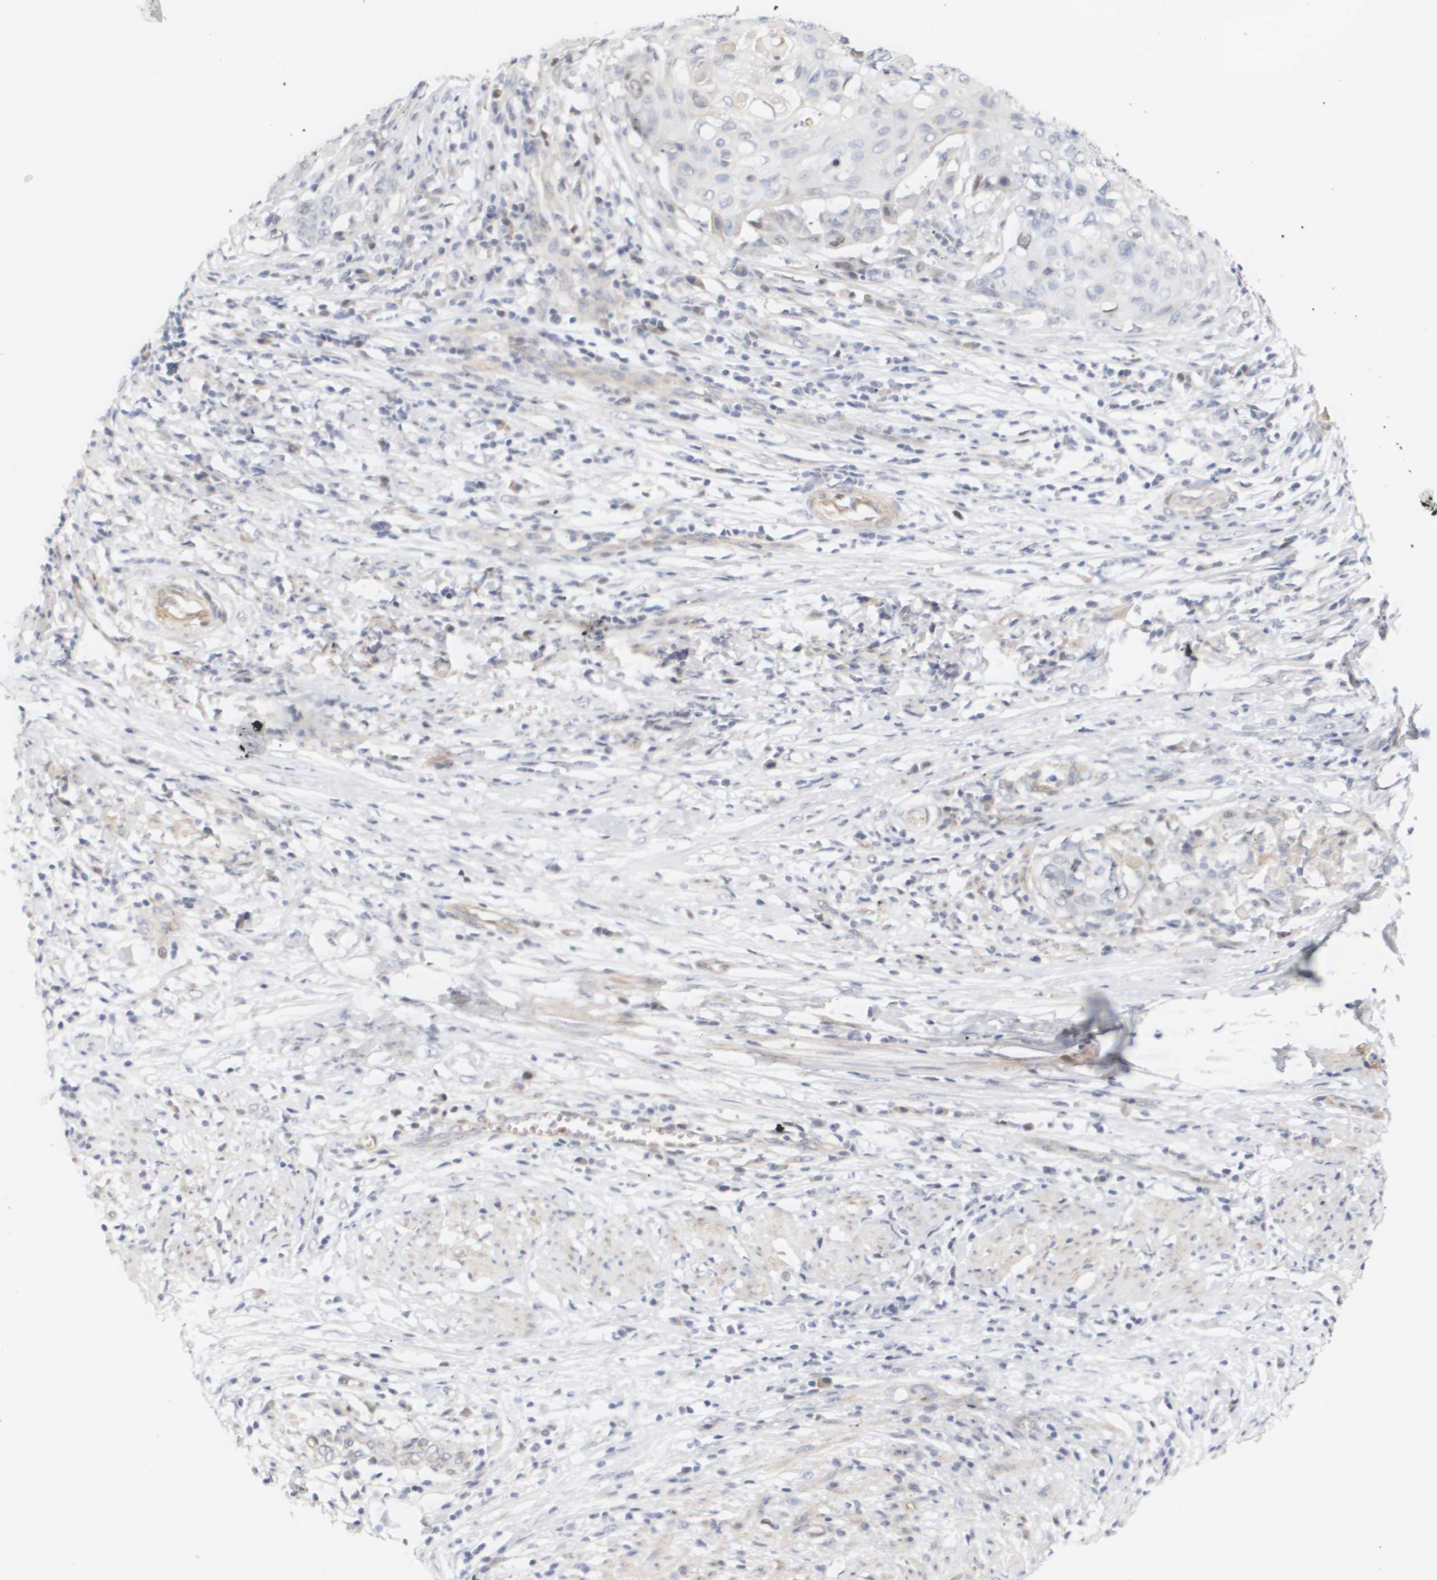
{"staining": {"intensity": "negative", "quantity": "none", "location": "none"}, "tissue": "cervical cancer", "cell_type": "Tumor cells", "image_type": "cancer", "snomed": [{"axis": "morphology", "description": "Squamous cell carcinoma, NOS"}, {"axis": "topography", "description": "Cervix"}], "caption": "Cervical squamous cell carcinoma was stained to show a protein in brown. There is no significant positivity in tumor cells.", "gene": "CYB561", "patient": {"sex": "female", "age": 39}}